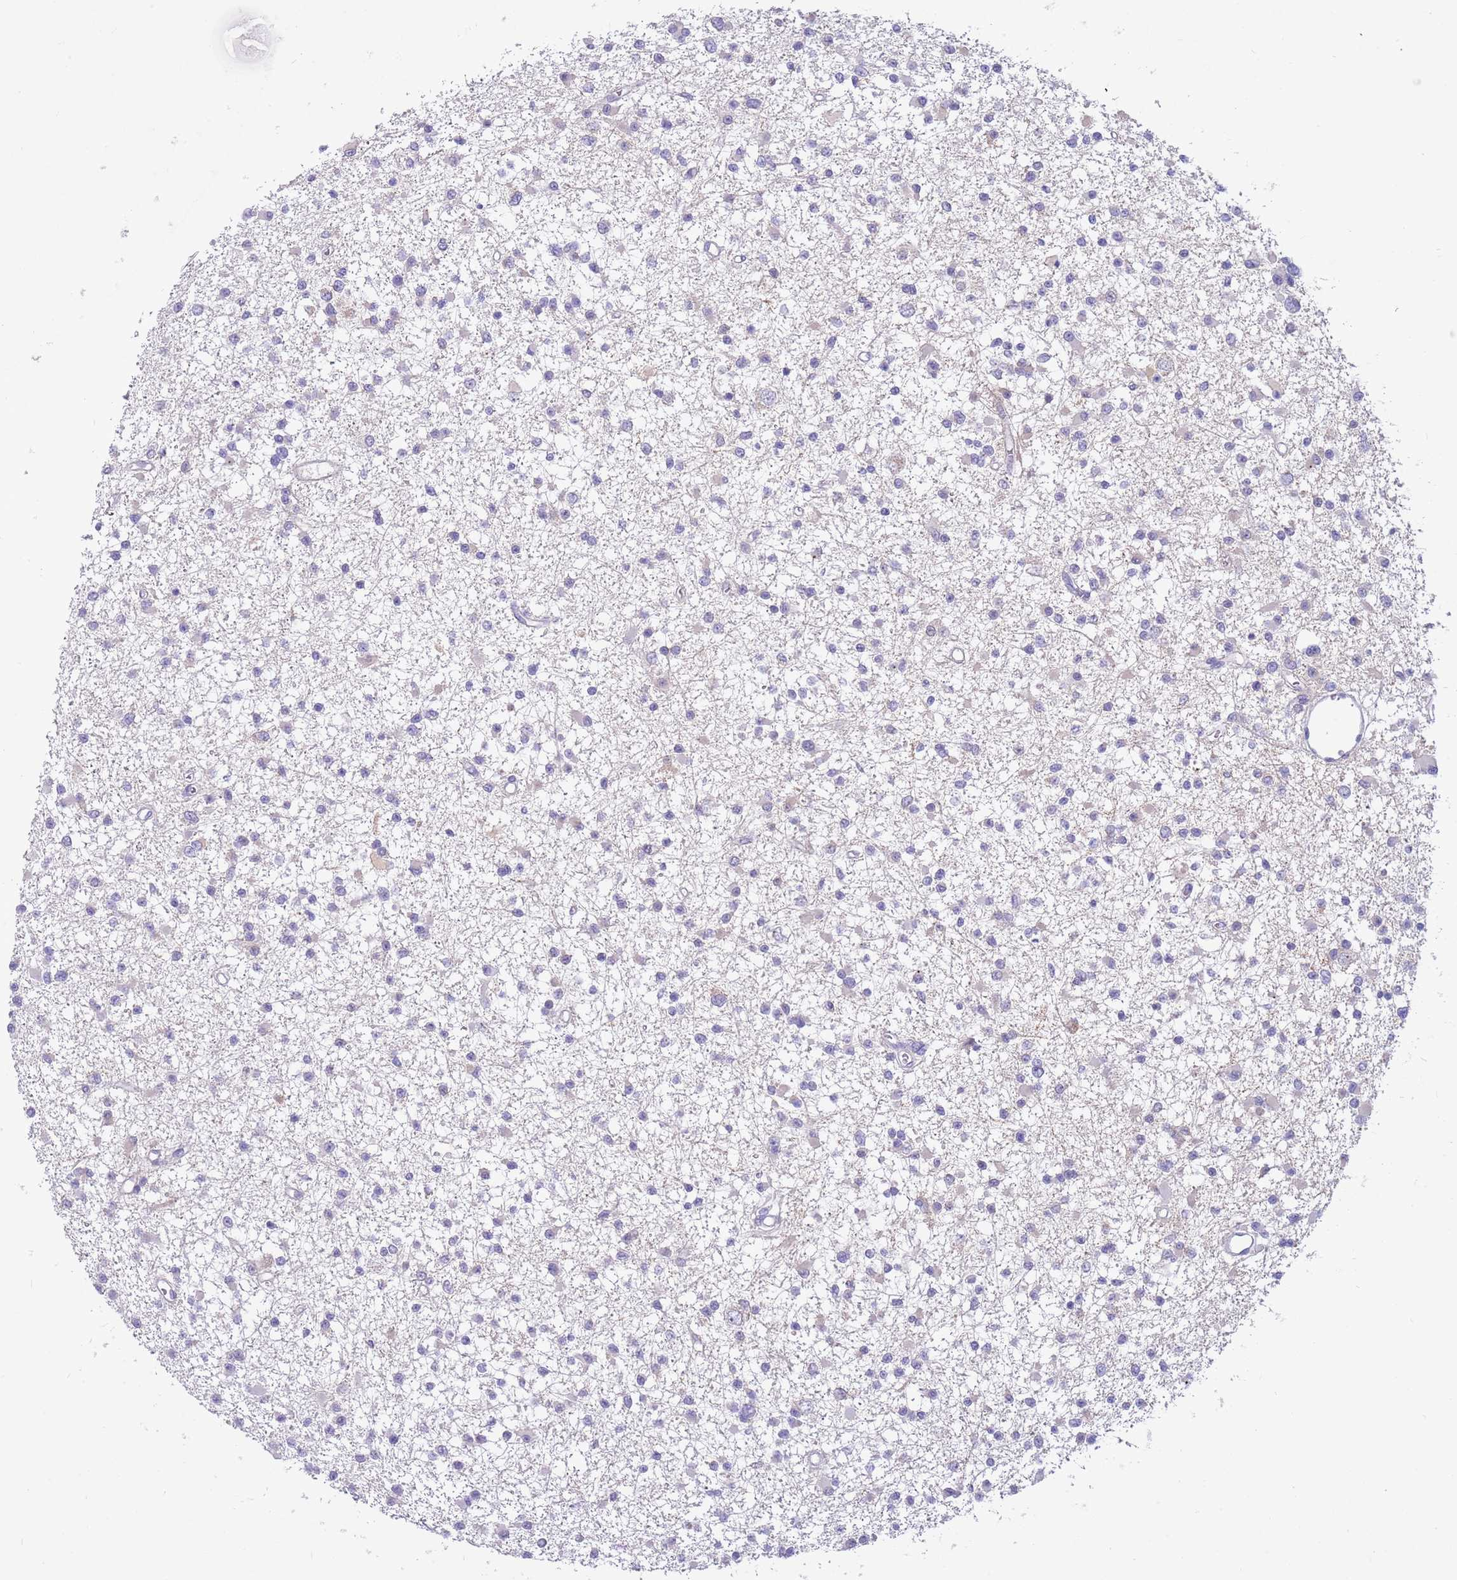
{"staining": {"intensity": "negative", "quantity": "none", "location": "none"}, "tissue": "glioma", "cell_type": "Tumor cells", "image_type": "cancer", "snomed": [{"axis": "morphology", "description": "Glioma, malignant, Low grade"}, {"axis": "topography", "description": "Brain"}], "caption": "An immunohistochemistry (IHC) image of malignant glioma (low-grade) is shown. There is no staining in tumor cells of malignant glioma (low-grade).", "gene": "DDHD1", "patient": {"sex": "female", "age": 22}}